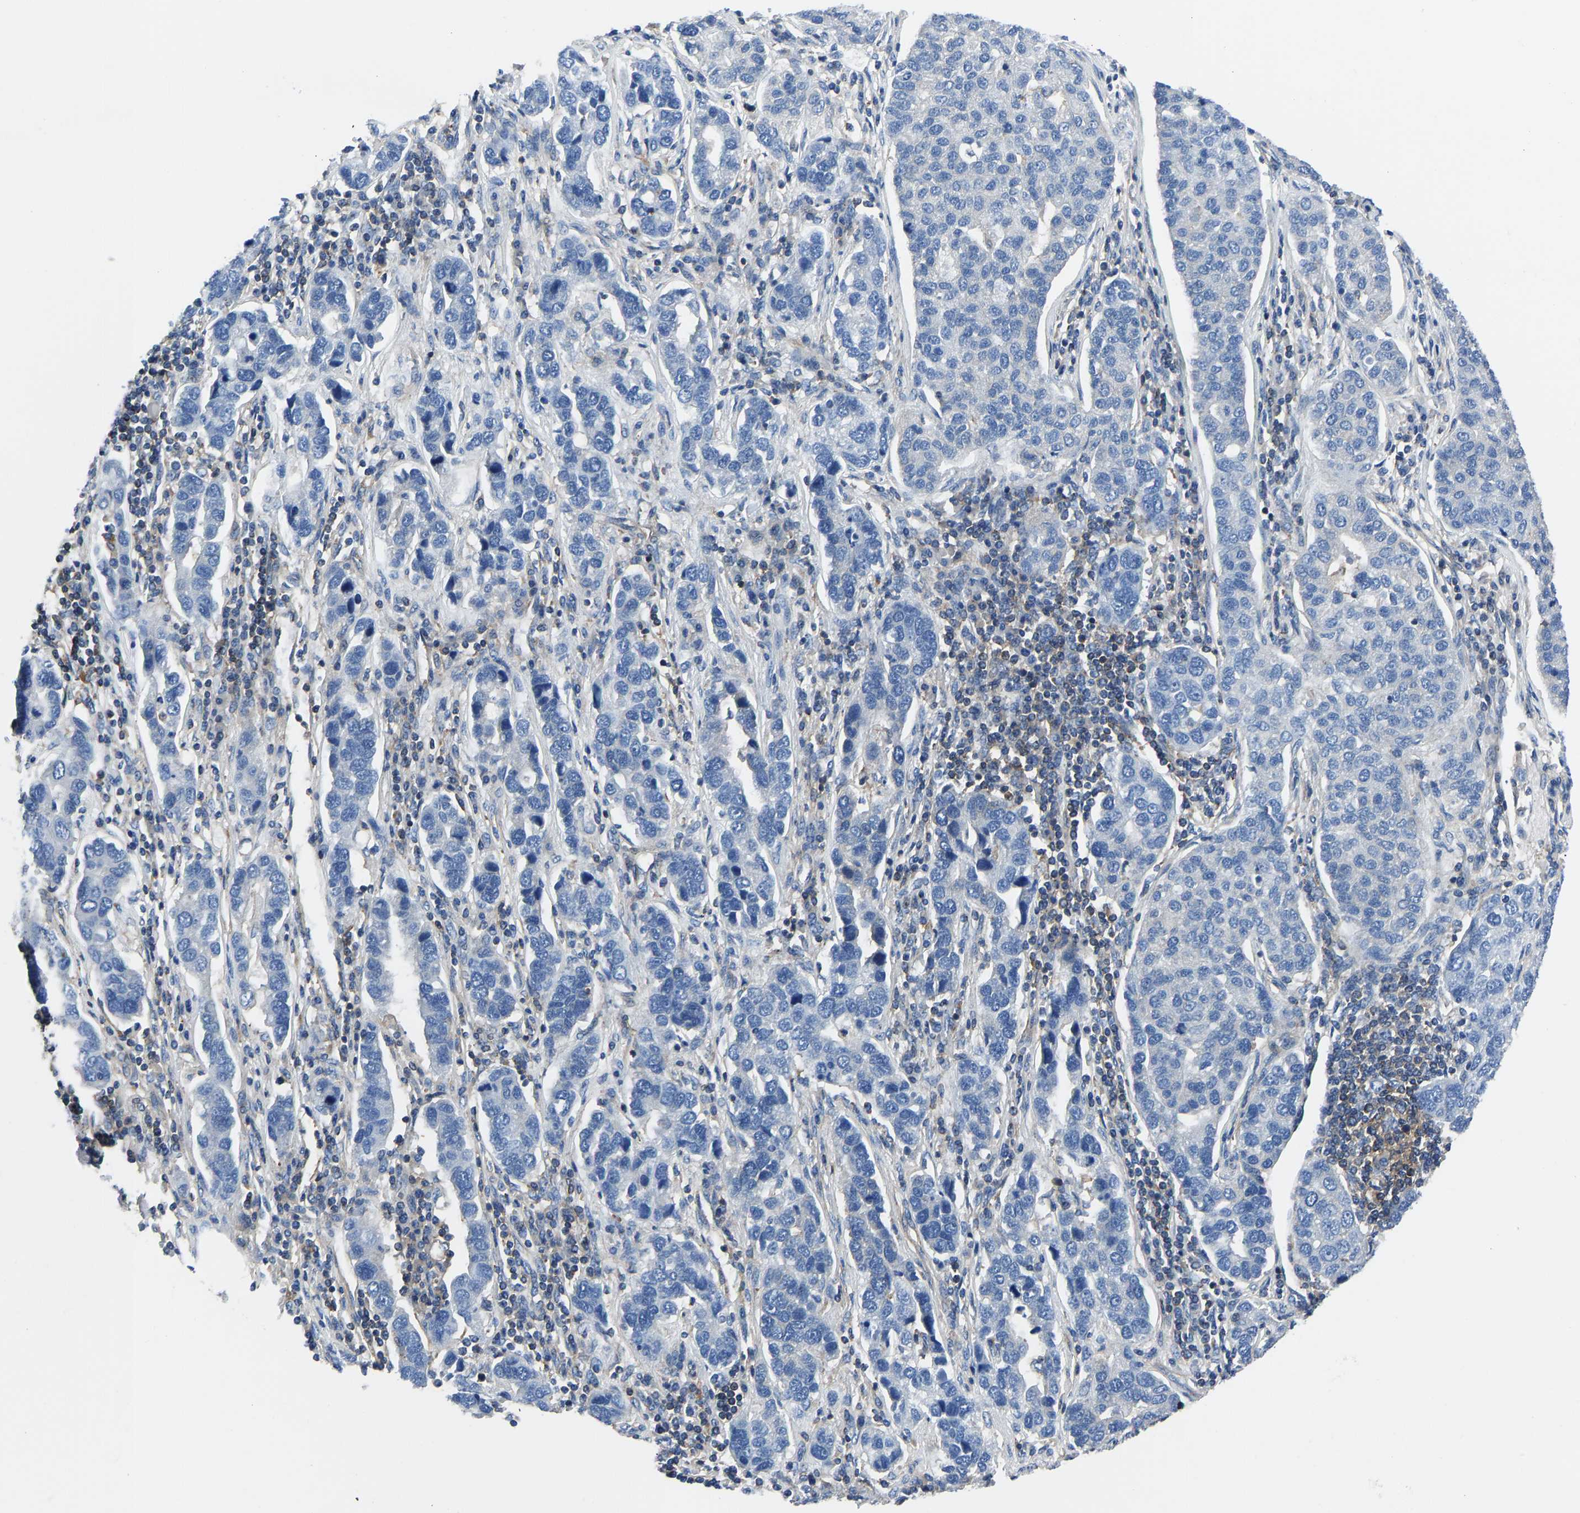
{"staining": {"intensity": "negative", "quantity": "none", "location": "none"}, "tissue": "pancreatic cancer", "cell_type": "Tumor cells", "image_type": "cancer", "snomed": [{"axis": "morphology", "description": "Adenocarcinoma, NOS"}, {"axis": "topography", "description": "Pancreas"}], "caption": "Tumor cells show no significant staining in pancreatic cancer (adenocarcinoma).", "gene": "PRKAR1A", "patient": {"sex": "female", "age": 61}}